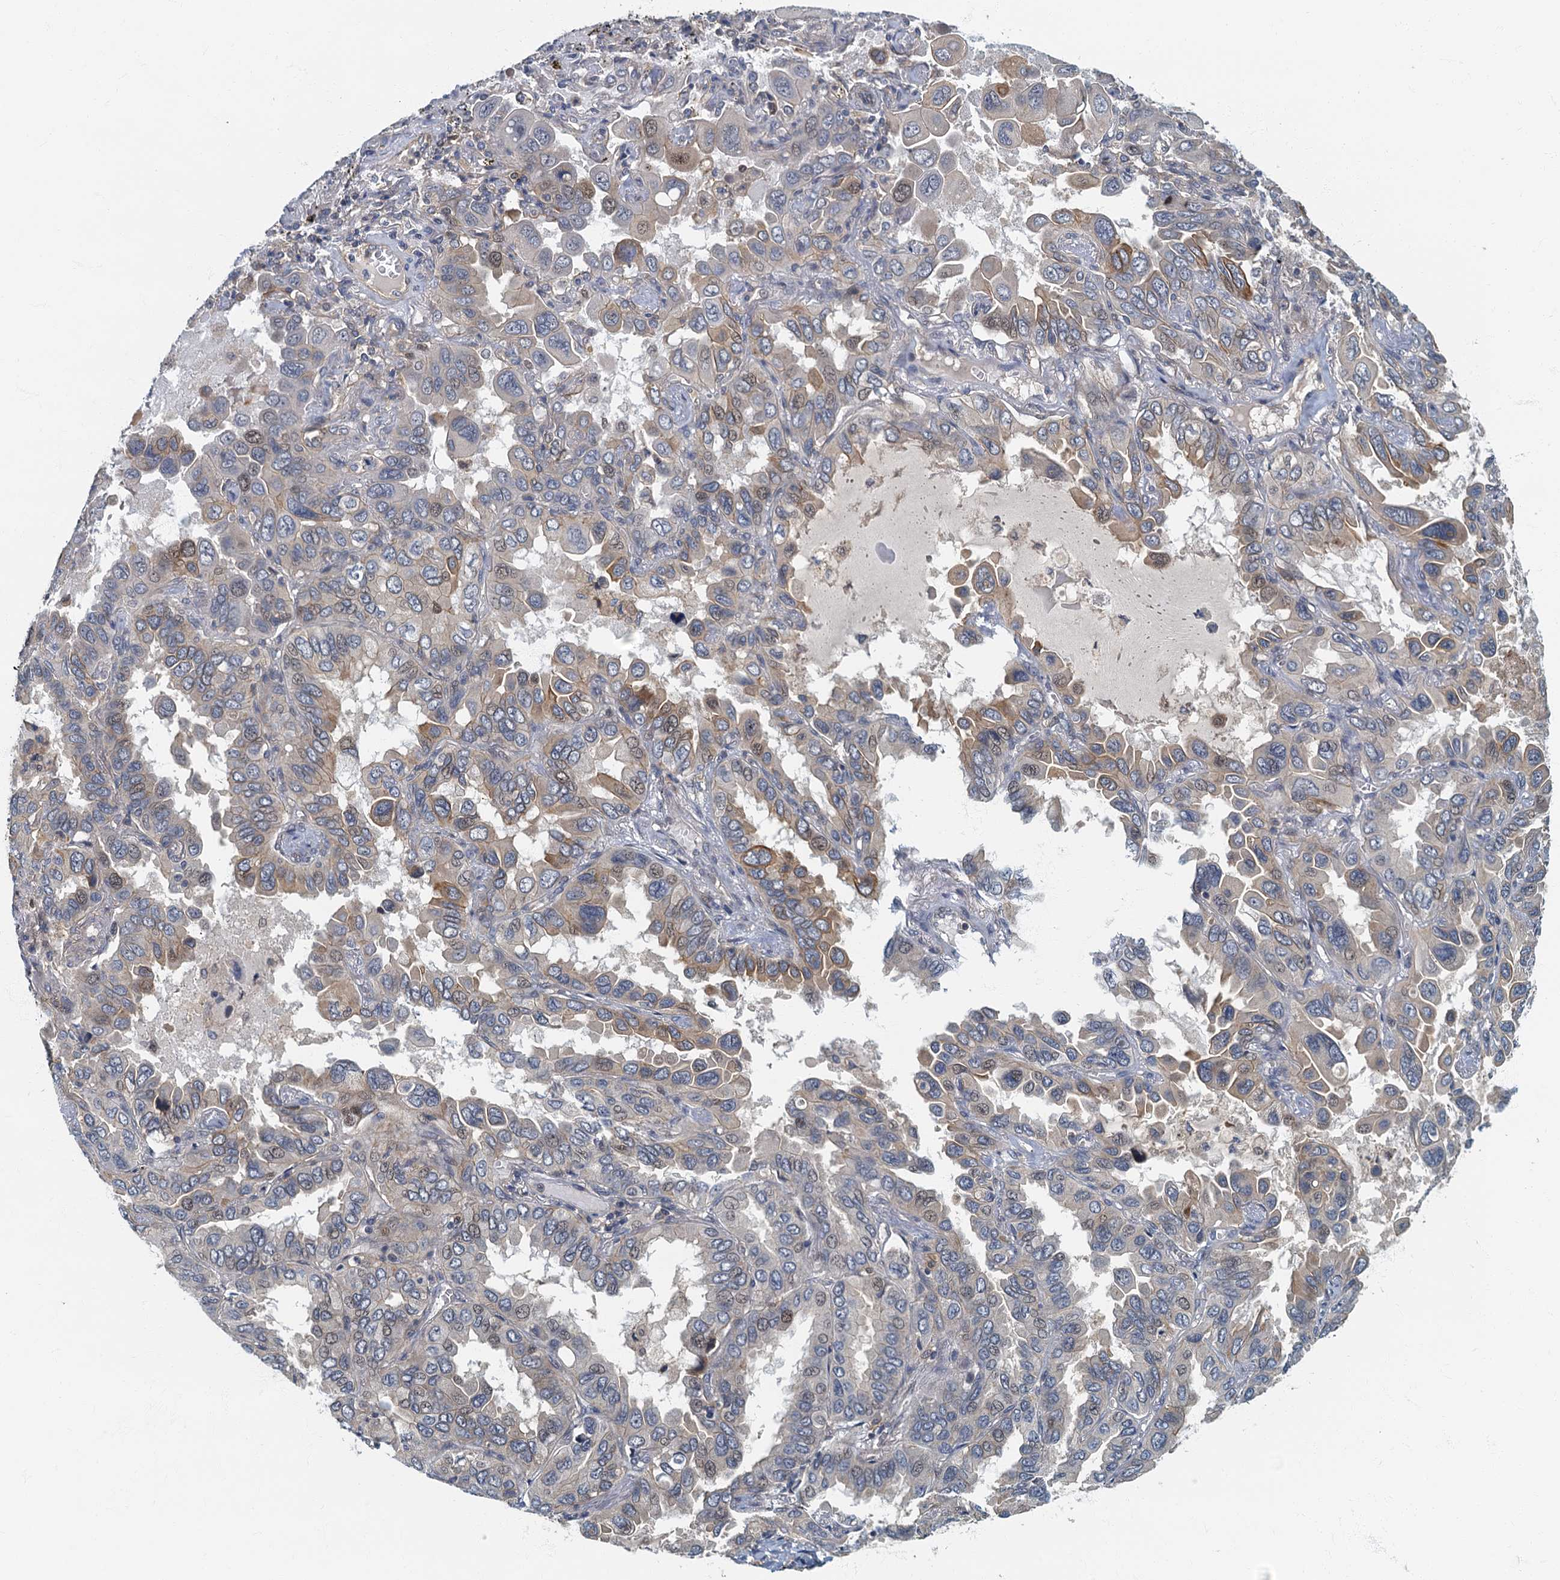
{"staining": {"intensity": "weak", "quantity": "<25%", "location": "cytoplasmic/membranous"}, "tissue": "lung cancer", "cell_type": "Tumor cells", "image_type": "cancer", "snomed": [{"axis": "morphology", "description": "Adenocarcinoma, NOS"}, {"axis": "topography", "description": "Lung"}], "caption": "The immunohistochemistry (IHC) image has no significant expression in tumor cells of lung adenocarcinoma tissue.", "gene": "CKAP2L", "patient": {"sex": "male", "age": 64}}